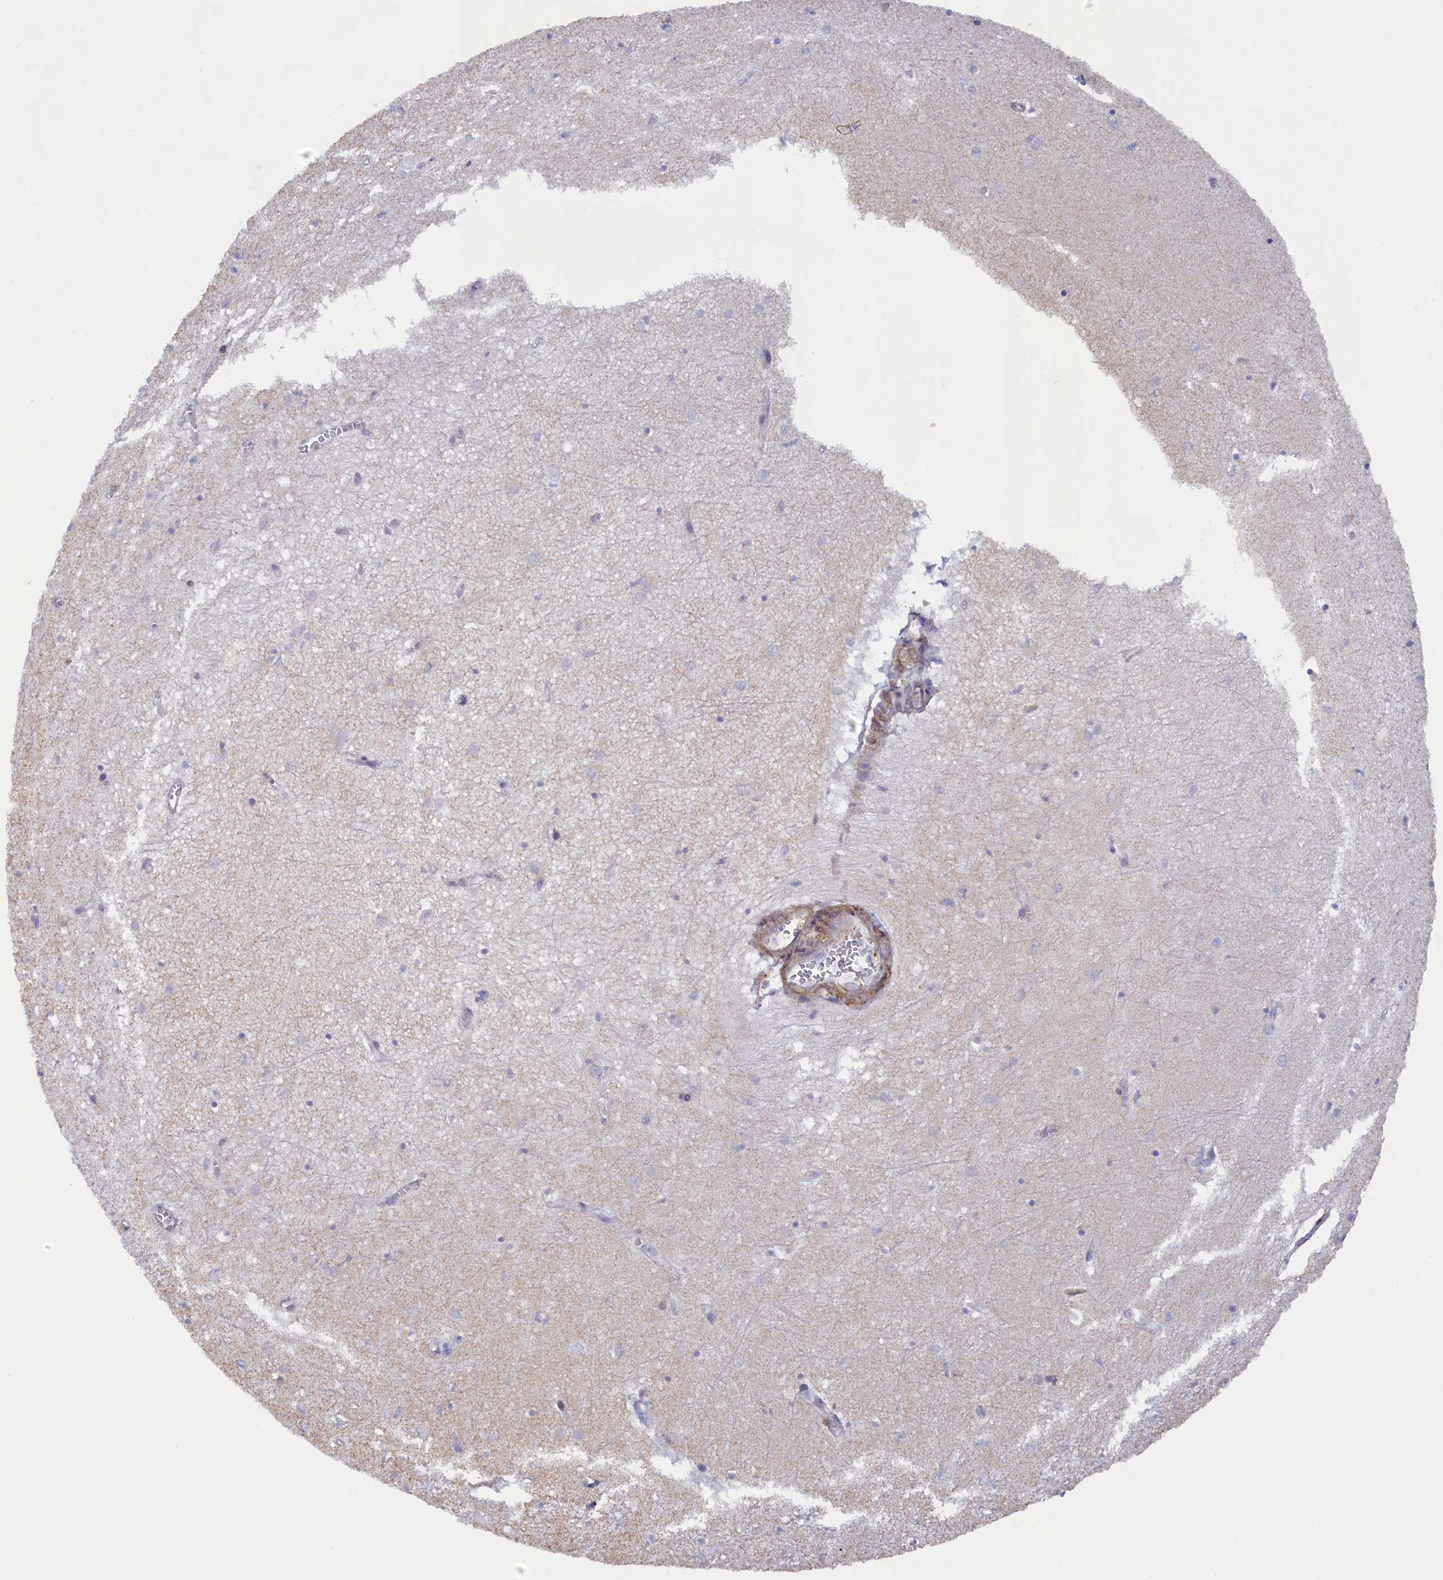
{"staining": {"intensity": "strong", "quantity": "<25%", "location": "nuclear"}, "tissue": "hippocampus", "cell_type": "Glial cells", "image_type": "normal", "snomed": [{"axis": "morphology", "description": "Normal tissue, NOS"}, {"axis": "topography", "description": "Hippocampus"}], "caption": "Protein staining of normal hippocampus shows strong nuclear staining in about <25% of glial cells.", "gene": "POGLUT3", "patient": {"sex": "female", "age": 64}}